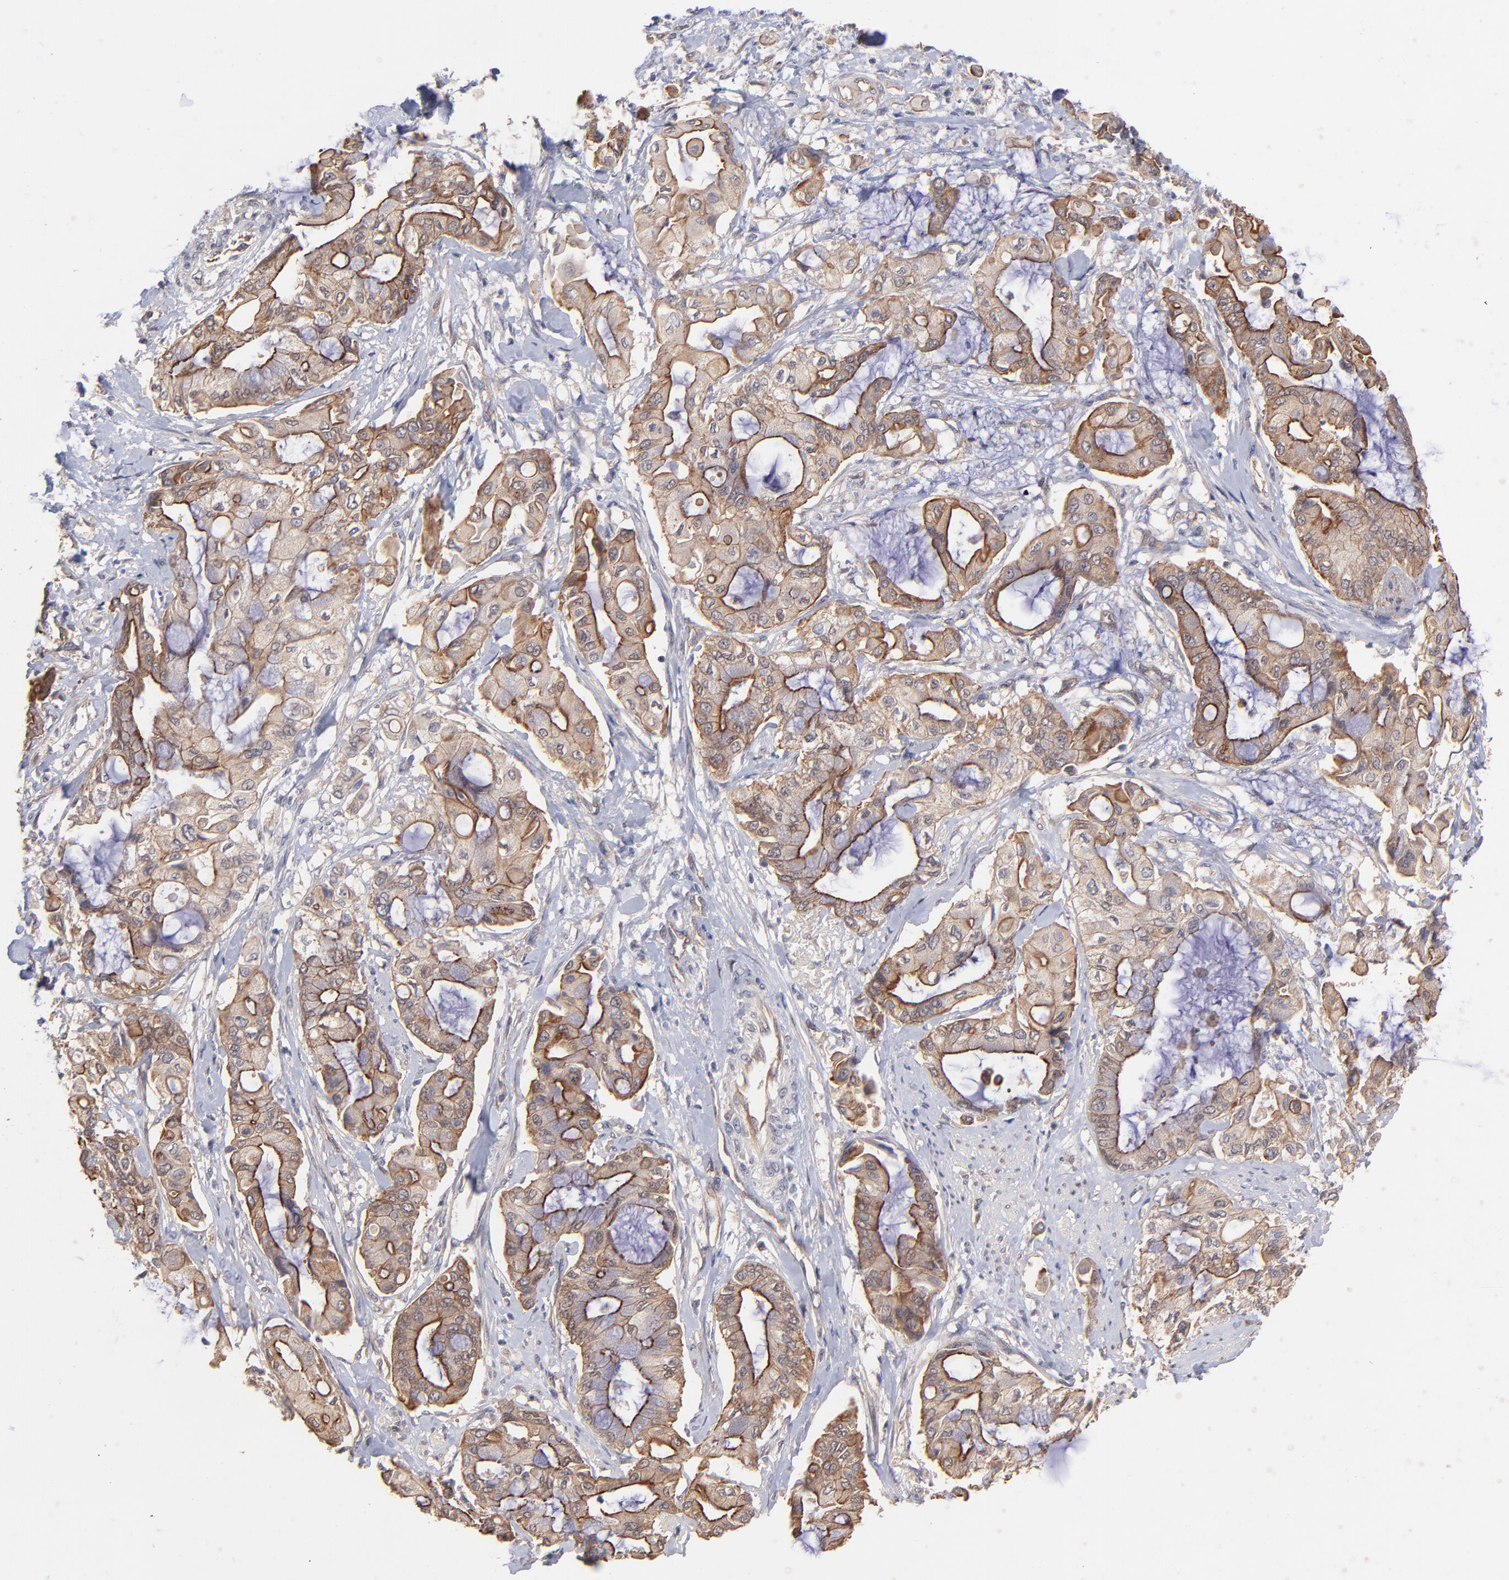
{"staining": {"intensity": "strong", "quantity": ">75%", "location": "cytoplasmic/membranous"}, "tissue": "pancreatic cancer", "cell_type": "Tumor cells", "image_type": "cancer", "snomed": [{"axis": "morphology", "description": "Adenocarcinoma, NOS"}, {"axis": "morphology", "description": "Adenocarcinoma, metastatic, NOS"}, {"axis": "topography", "description": "Lymph node"}, {"axis": "topography", "description": "Pancreas"}, {"axis": "topography", "description": "Duodenum"}], "caption": "Tumor cells reveal high levels of strong cytoplasmic/membranous staining in about >75% of cells in human pancreatic adenocarcinoma.", "gene": "STAP2", "patient": {"sex": "female", "age": 64}}